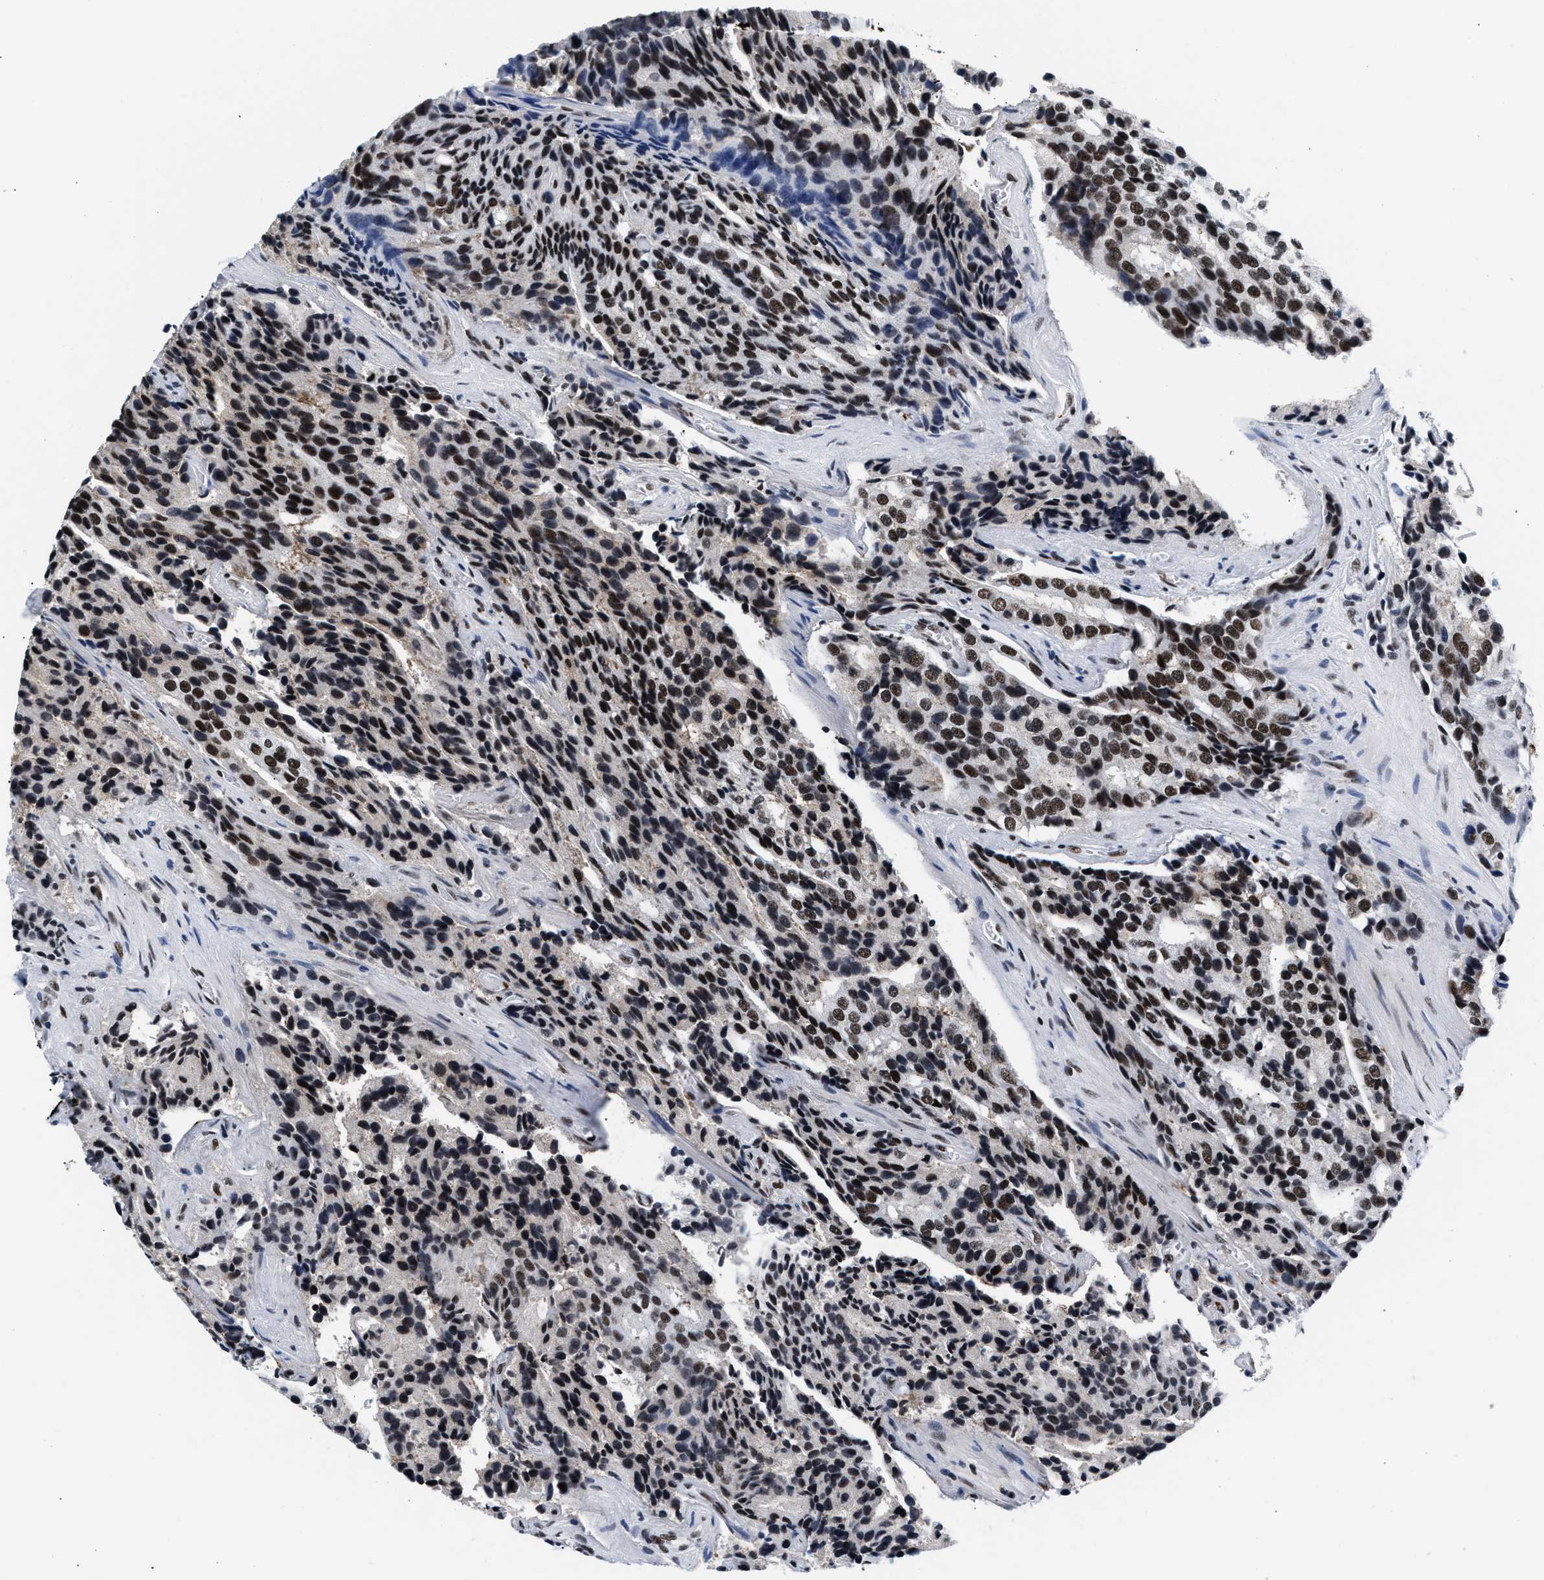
{"staining": {"intensity": "moderate", "quantity": ">75%", "location": "nuclear"}, "tissue": "prostate cancer", "cell_type": "Tumor cells", "image_type": "cancer", "snomed": [{"axis": "morphology", "description": "Adenocarcinoma, High grade"}, {"axis": "topography", "description": "Prostate"}], "caption": "High-magnification brightfield microscopy of prostate cancer (high-grade adenocarcinoma) stained with DAB (brown) and counterstained with hematoxylin (blue). tumor cells exhibit moderate nuclear staining is identified in about>75% of cells.", "gene": "RAD21", "patient": {"sex": "male", "age": 58}}